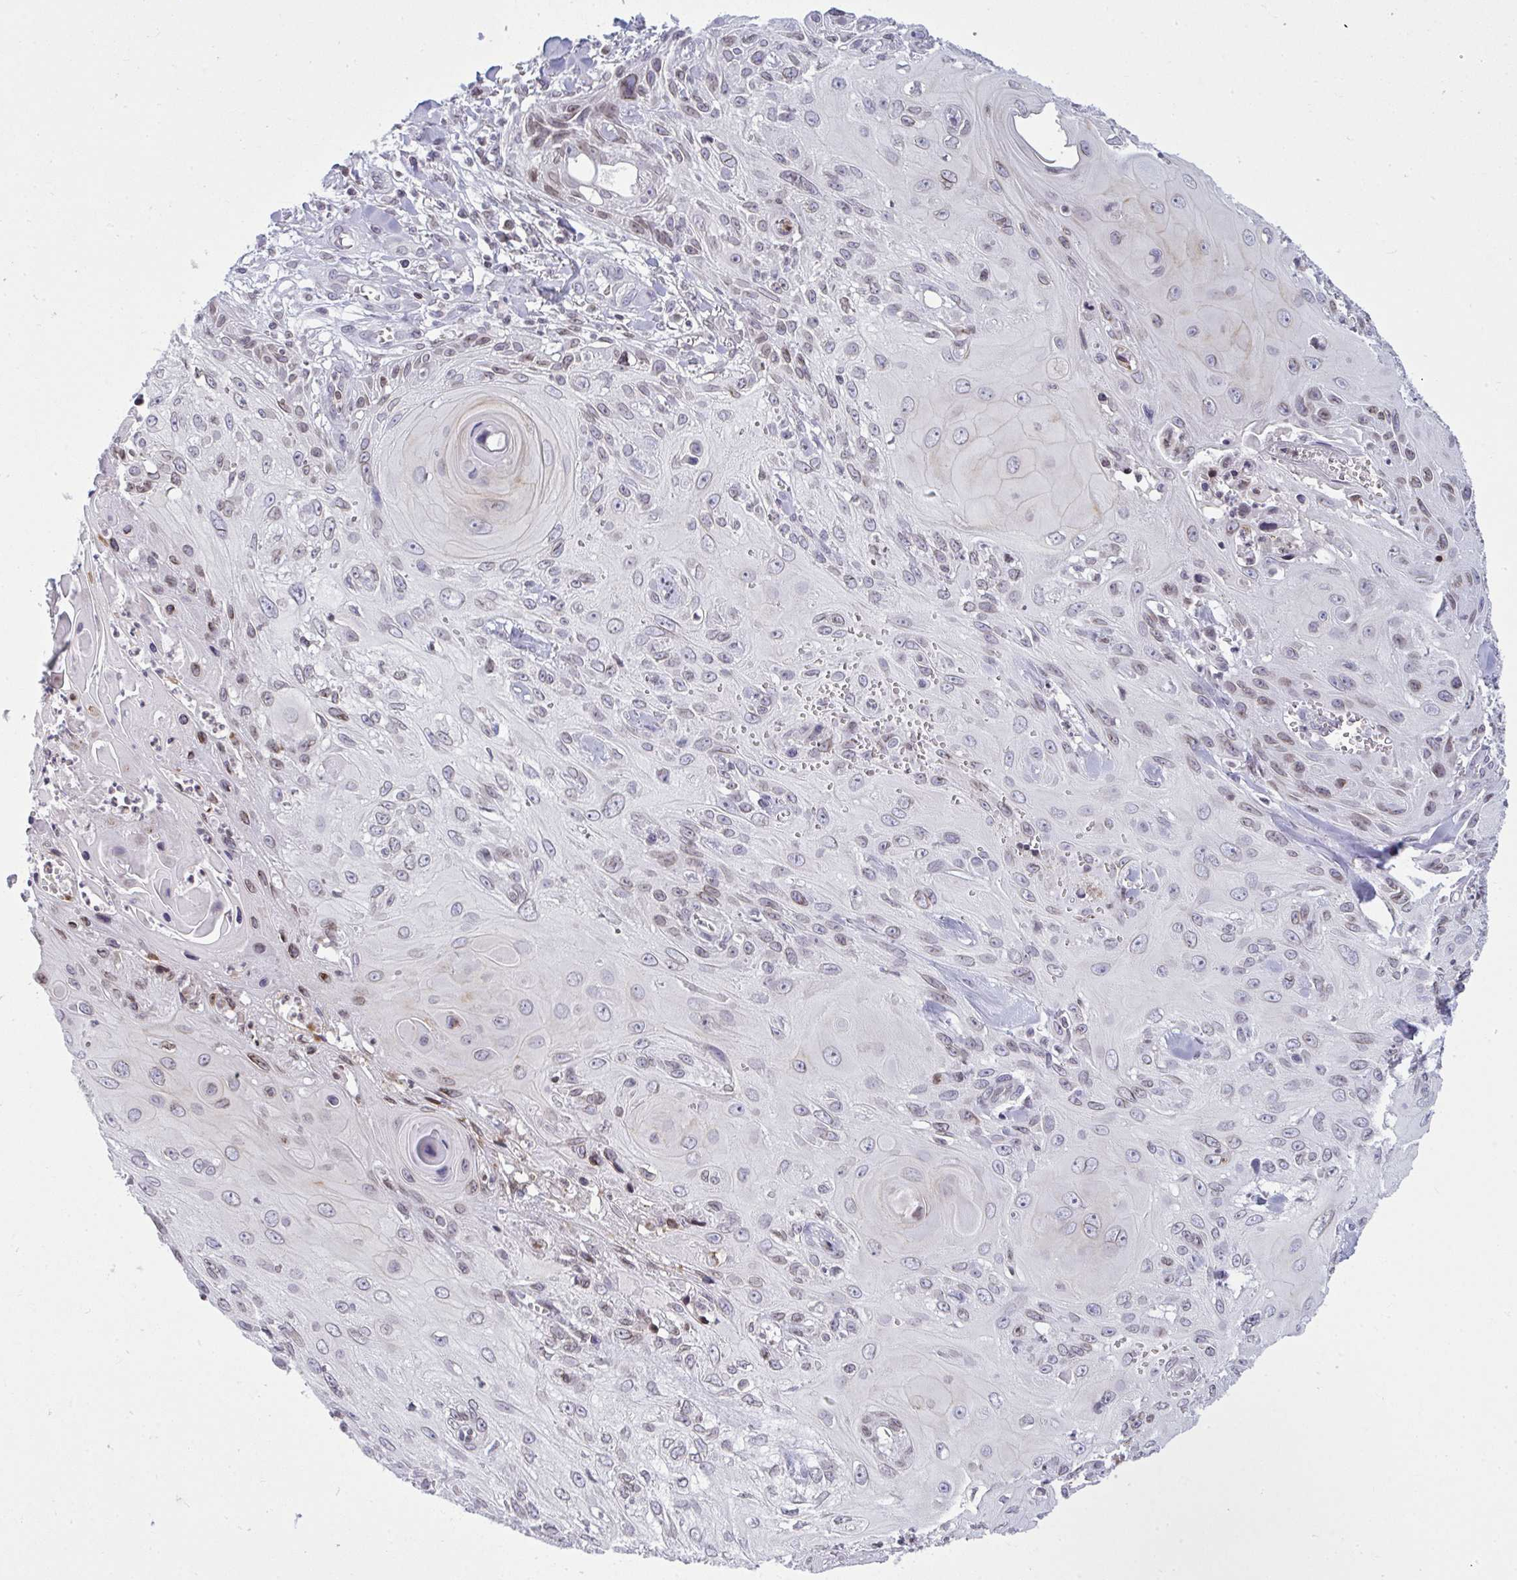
{"staining": {"intensity": "weak", "quantity": "<25%", "location": "cytoplasmic/membranous,nuclear"}, "tissue": "skin cancer", "cell_type": "Tumor cells", "image_type": "cancer", "snomed": [{"axis": "morphology", "description": "Squamous cell carcinoma, NOS"}, {"axis": "topography", "description": "Skin"}, {"axis": "topography", "description": "Vulva"}], "caption": "Image shows no significant protein expression in tumor cells of skin cancer. (DAB (3,3'-diaminobenzidine) IHC visualized using brightfield microscopy, high magnification).", "gene": "LMNB2", "patient": {"sex": "female", "age": 83}}